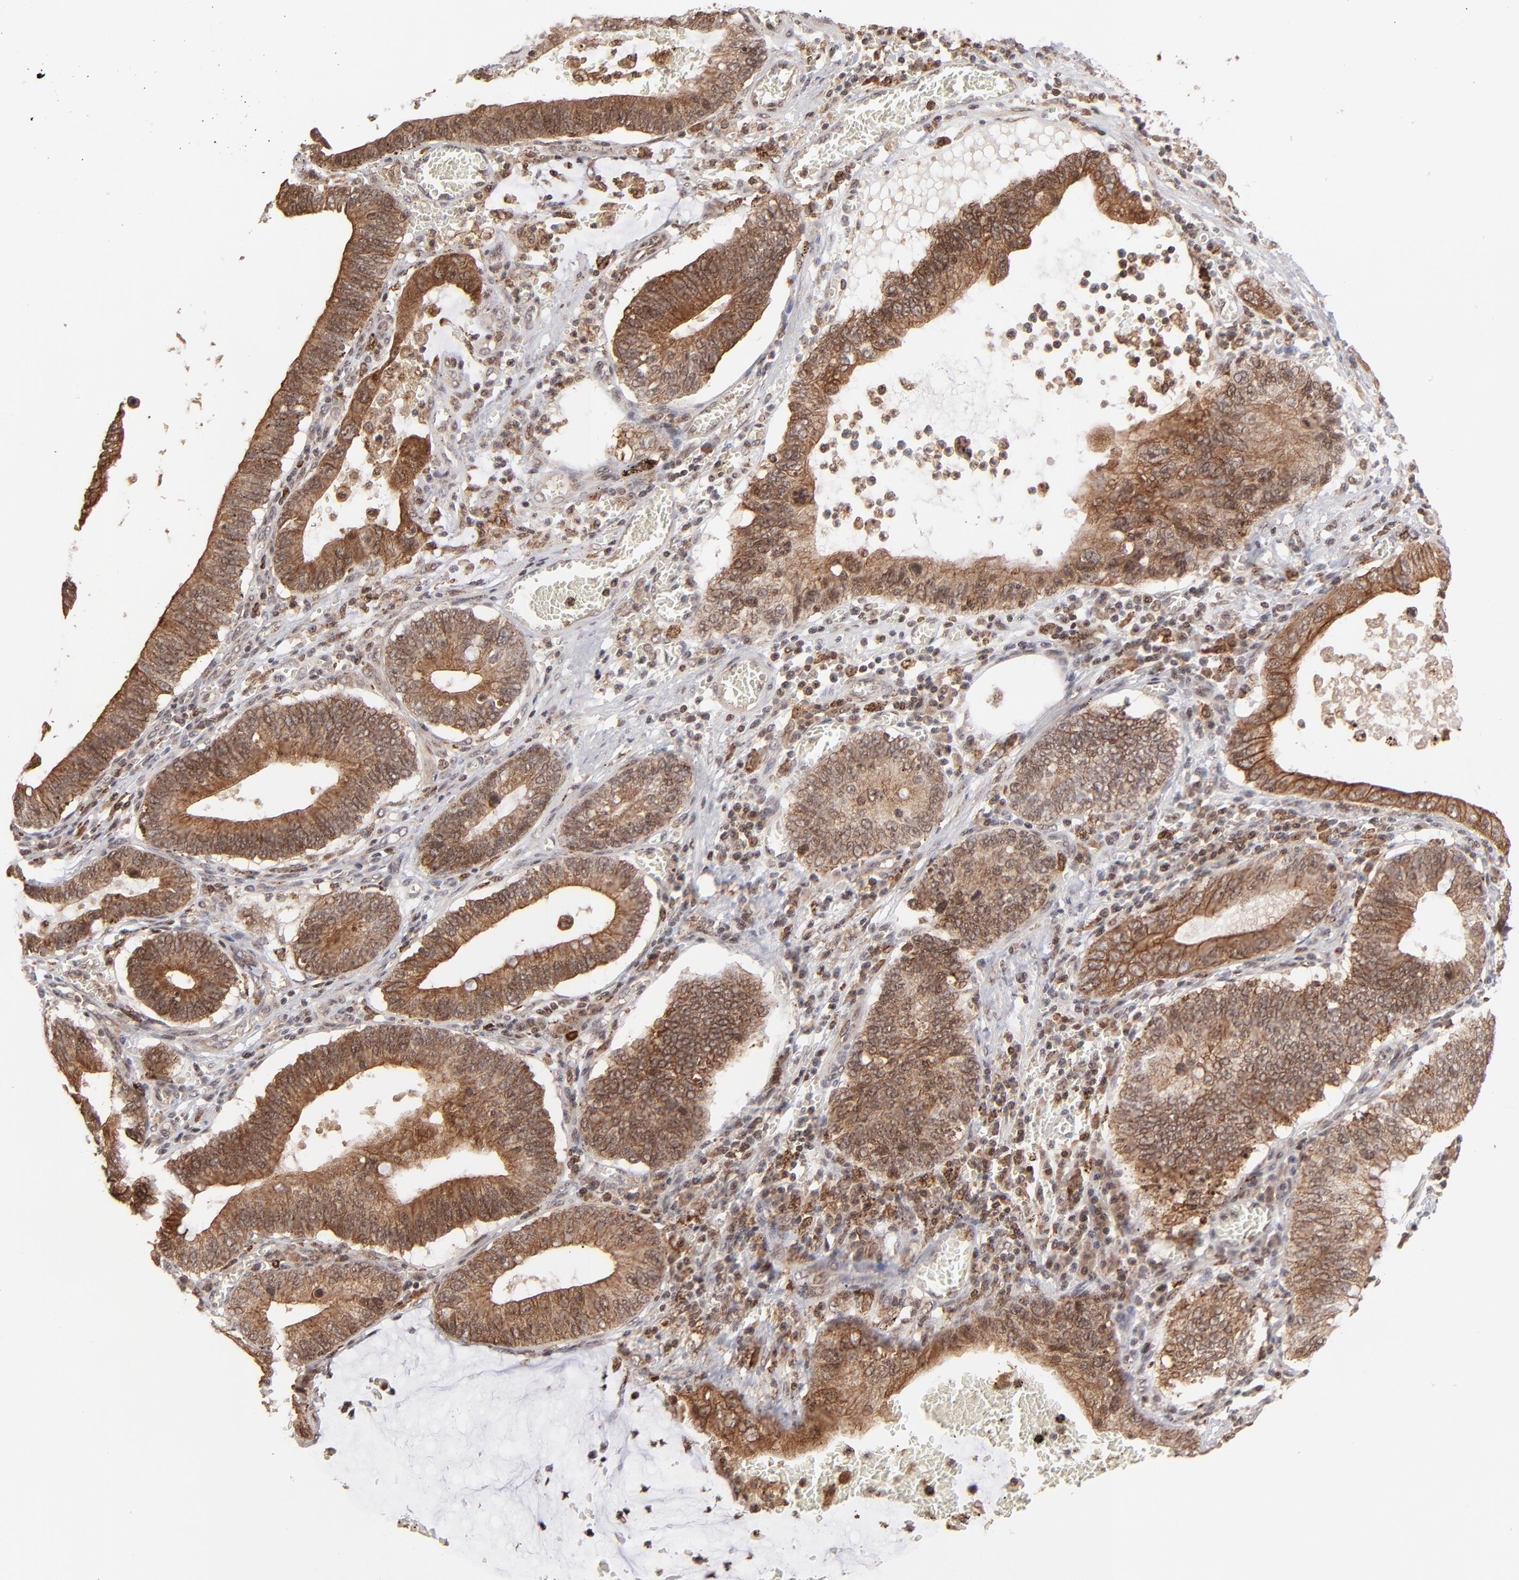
{"staining": {"intensity": "strong", "quantity": ">75%", "location": "cytoplasmic/membranous,nuclear"}, "tissue": "stomach cancer", "cell_type": "Tumor cells", "image_type": "cancer", "snomed": [{"axis": "morphology", "description": "Adenocarcinoma, NOS"}, {"axis": "topography", "description": "Stomach"}, {"axis": "topography", "description": "Gastric cardia"}], "caption": "The immunohistochemical stain shows strong cytoplasmic/membranous and nuclear staining in tumor cells of adenocarcinoma (stomach) tissue.", "gene": "RGS6", "patient": {"sex": "male", "age": 59}}